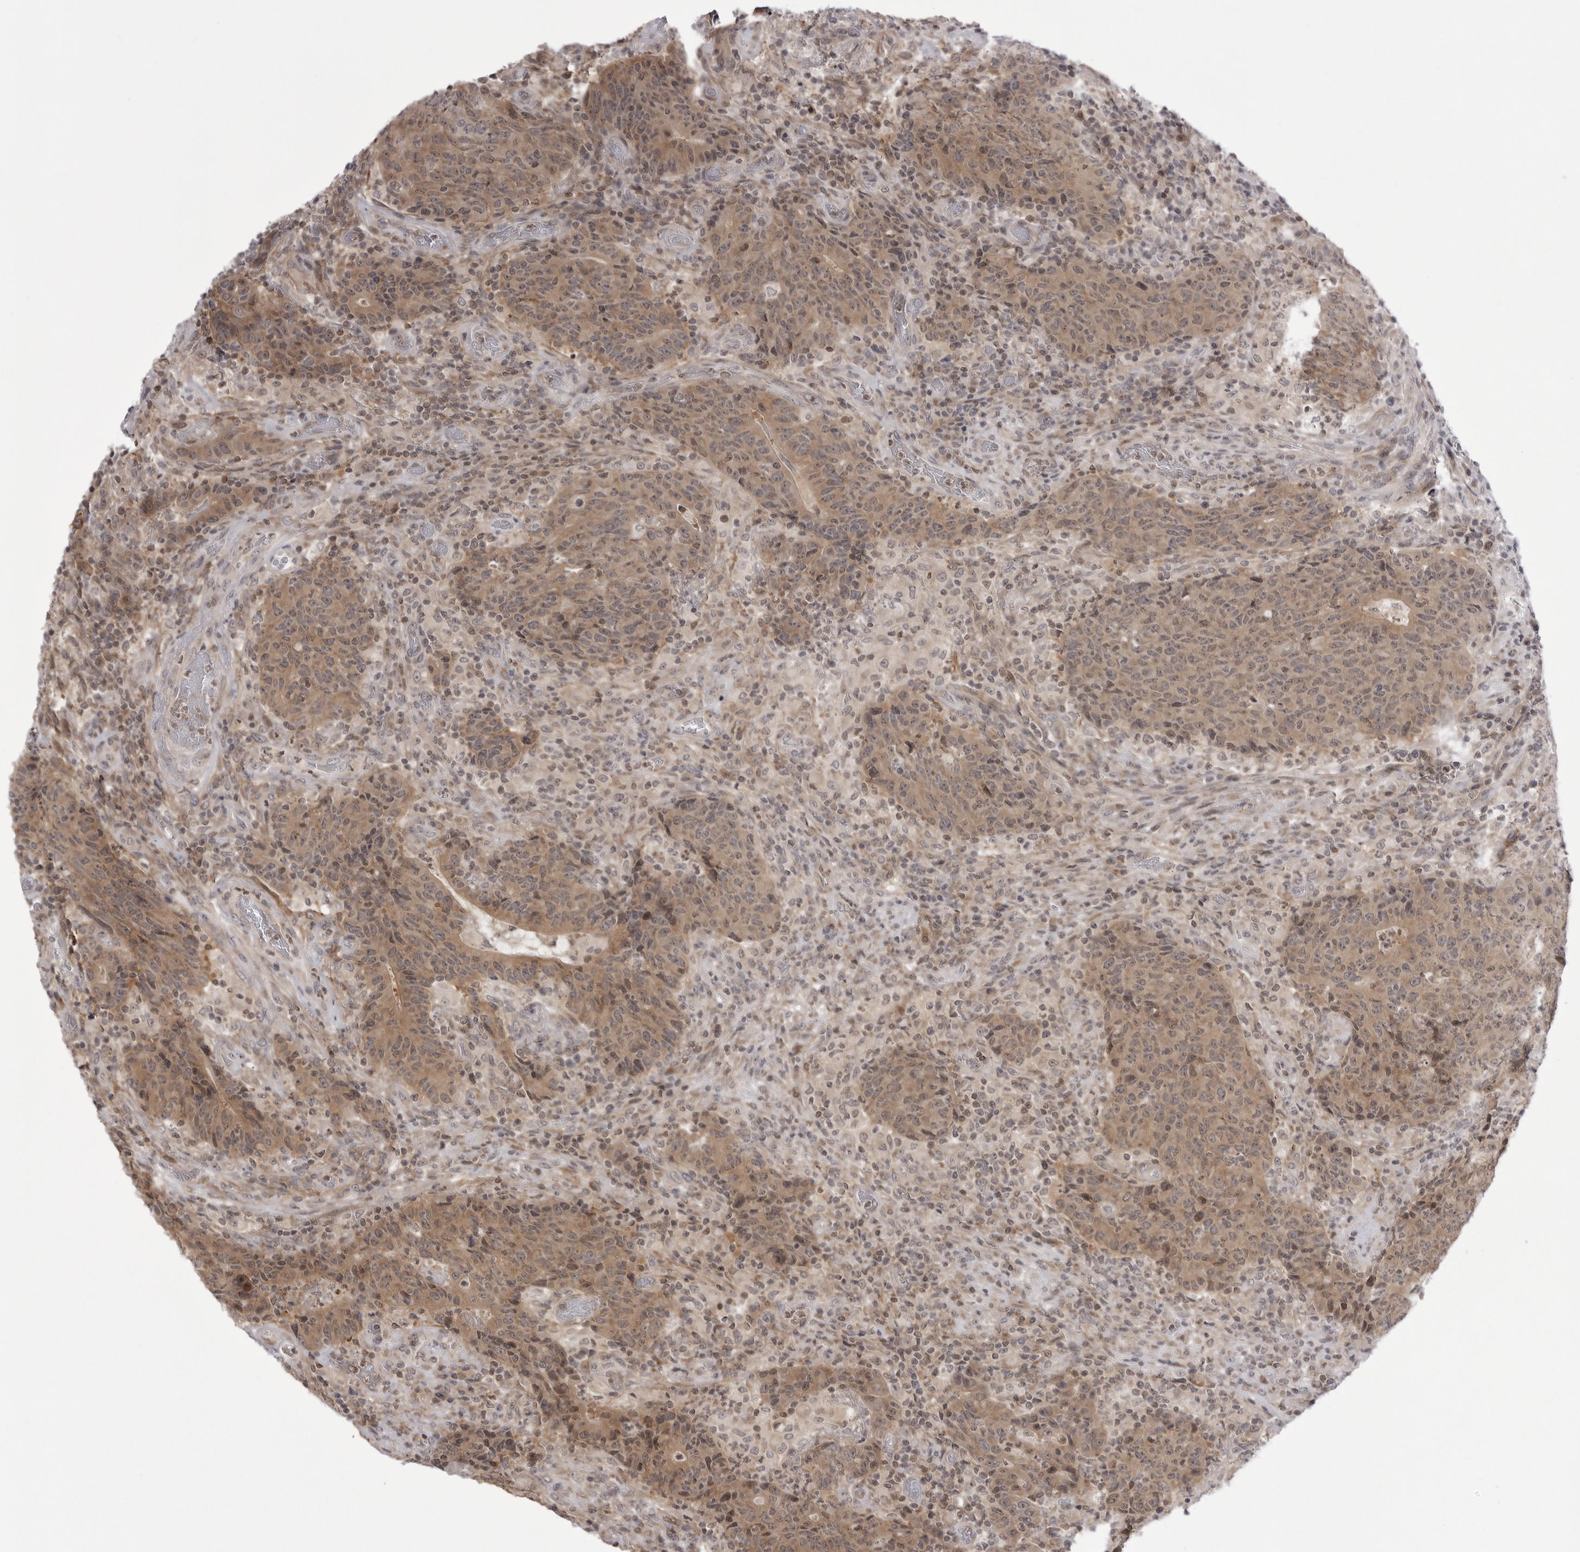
{"staining": {"intensity": "moderate", "quantity": ">75%", "location": "cytoplasmic/membranous"}, "tissue": "colorectal cancer", "cell_type": "Tumor cells", "image_type": "cancer", "snomed": [{"axis": "morphology", "description": "Adenocarcinoma, NOS"}, {"axis": "topography", "description": "Colon"}], "caption": "Immunohistochemical staining of colorectal cancer (adenocarcinoma) demonstrates moderate cytoplasmic/membranous protein expression in about >75% of tumor cells.", "gene": "PTK2B", "patient": {"sex": "female", "age": 75}}